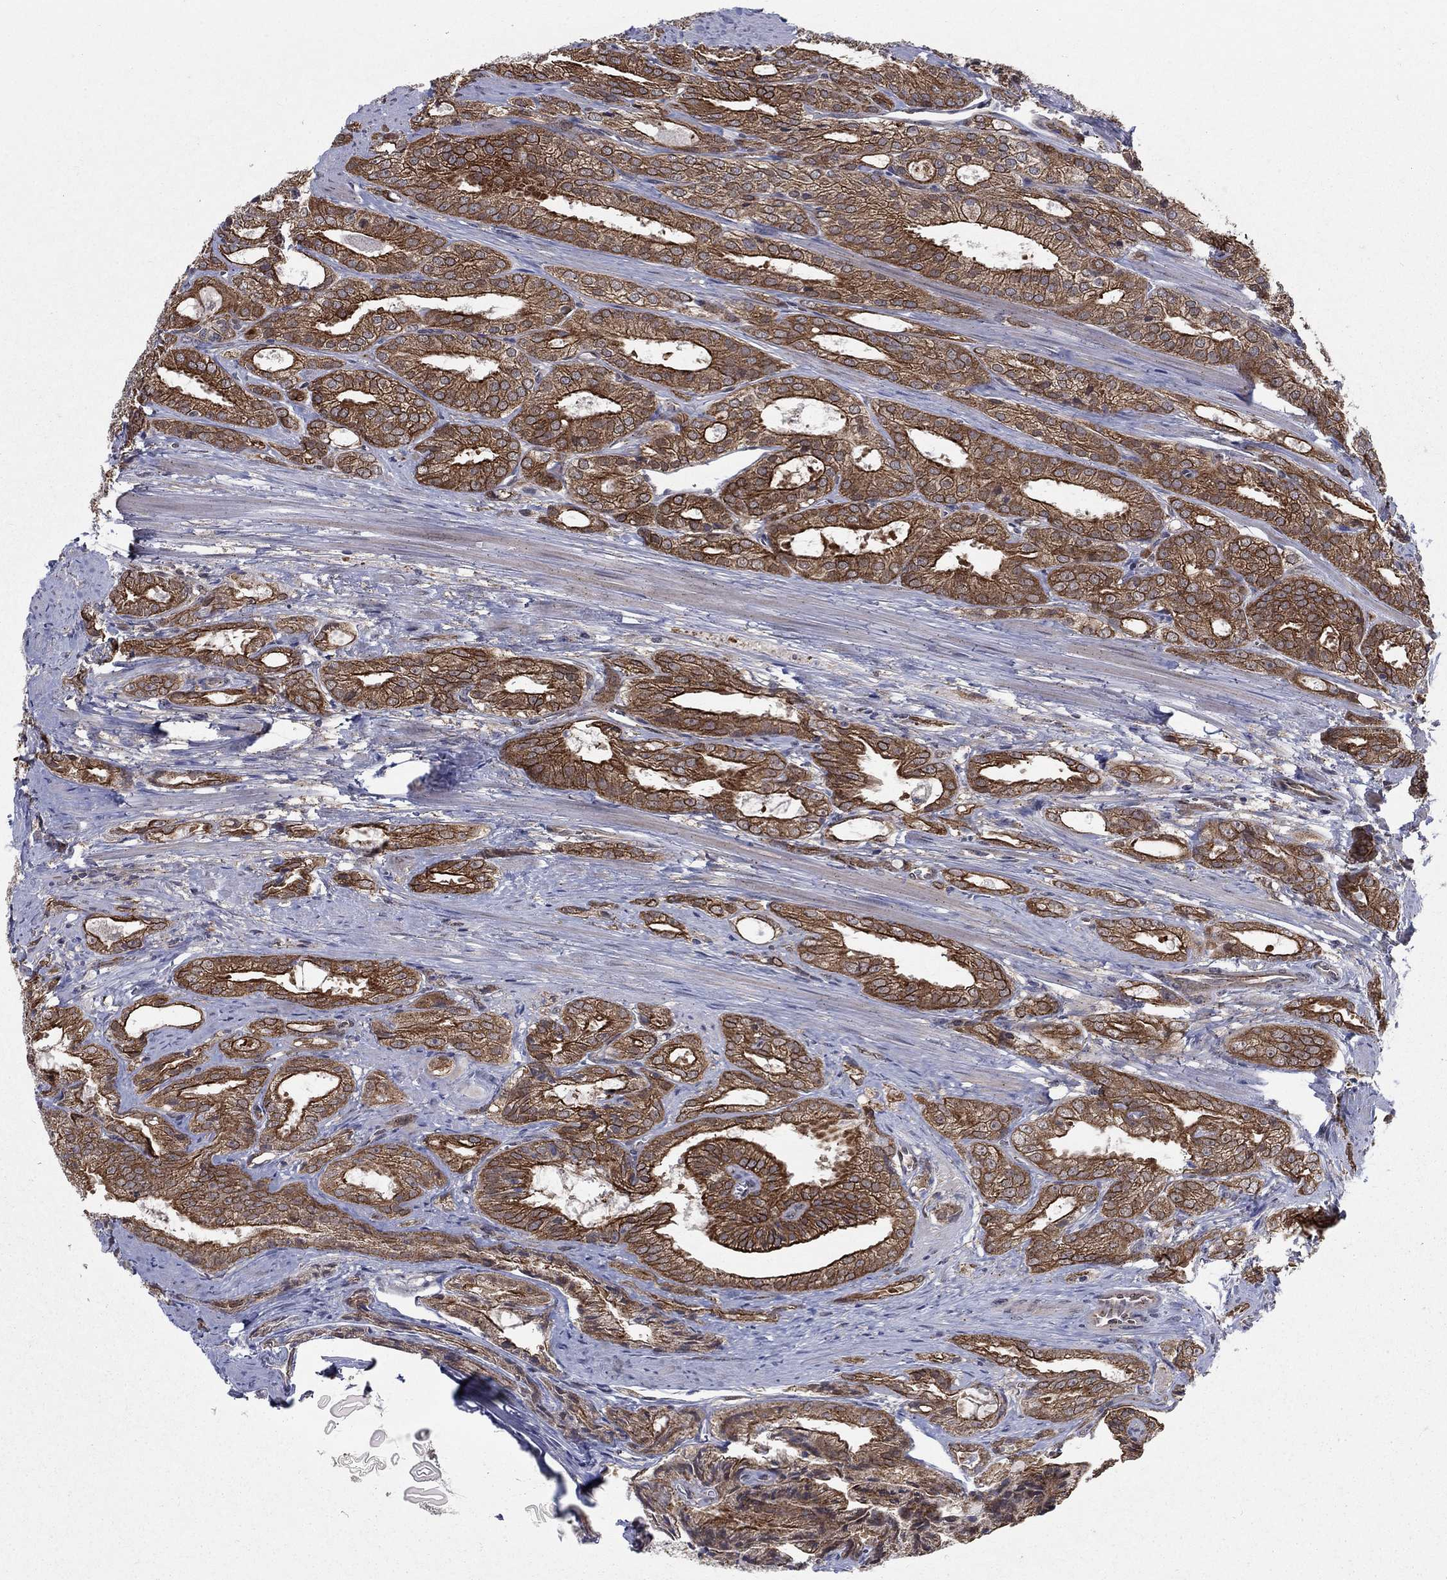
{"staining": {"intensity": "strong", "quantity": "25%-75%", "location": "cytoplasmic/membranous,nuclear"}, "tissue": "prostate cancer", "cell_type": "Tumor cells", "image_type": "cancer", "snomed": [{"axis": "morphology", "description": "Adenocarcinoma, NOS"}, {"axis": "morphology", "description": "Adenocarcinoma, High grade"}, {"axis": "topography", "description": "Prostate"}], "caption": "High-grade adenocarcinoma (prostate) stained for a protein displays strong cytoplasmic/membranous and nuclear positivity in tumor cells.", "gene": "SH3RF1", "patient": {"sex": "male", "age": 70}}